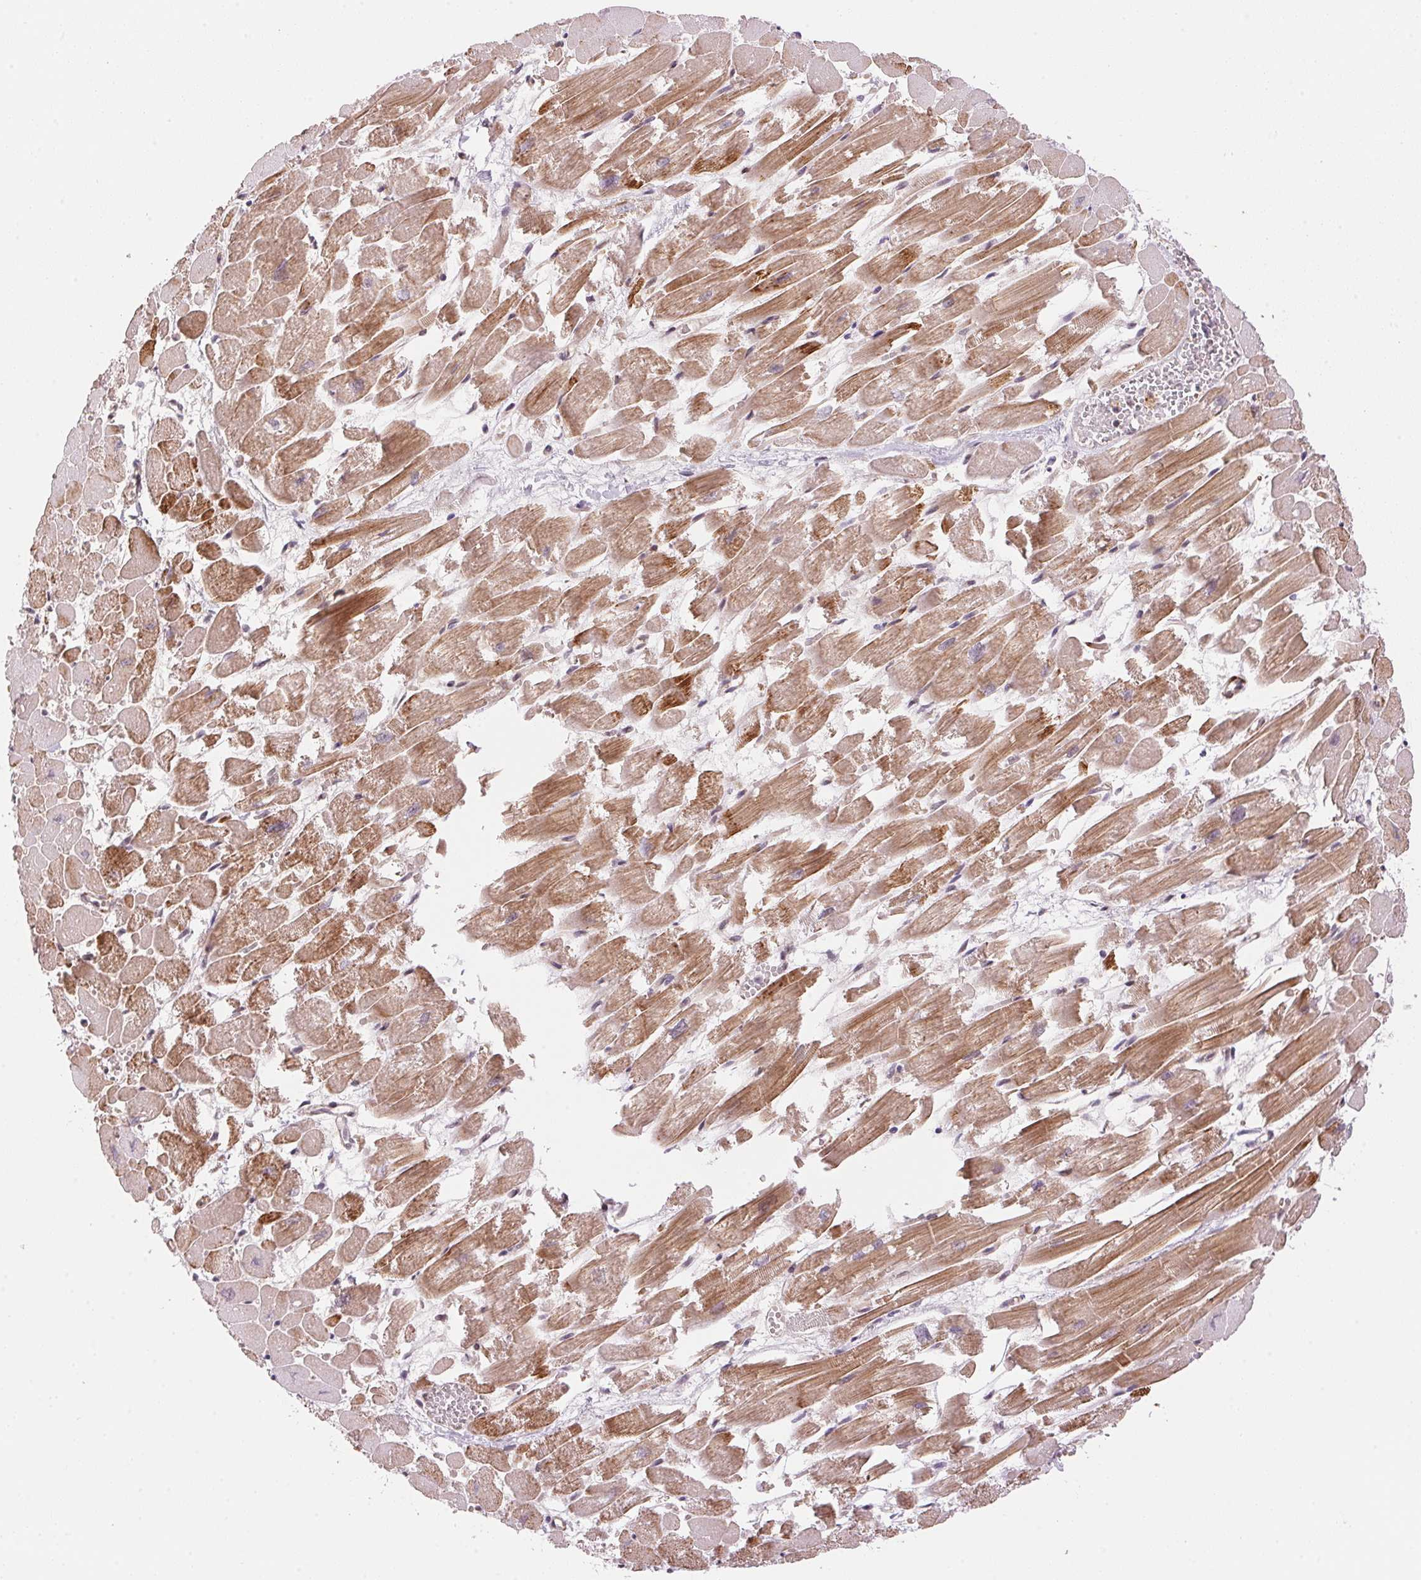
{"staining": {"intensity": "moderate", "quantity": ">75%", "location": "cytoplasmic/membranous"}, "tissue": "heart muscle", "cell_type": "Cardiomyocytes", "image_type": "normal", "snomed": [{"axis": "morphology", "description": "Normal tissue, NOS"}, {"axis": "topography", "description": "Heart"}], "caption": "Protein expression analysis of unremarkable human heart muscle reveals moderate cytoplasmic/membranous expression in about >75% of cardiomyocytes. (Brightfield microscopy of DAB IHC at high magnification).", "gene": "HNRNPDL", "patient": {"sex": "female", "age": 52}}